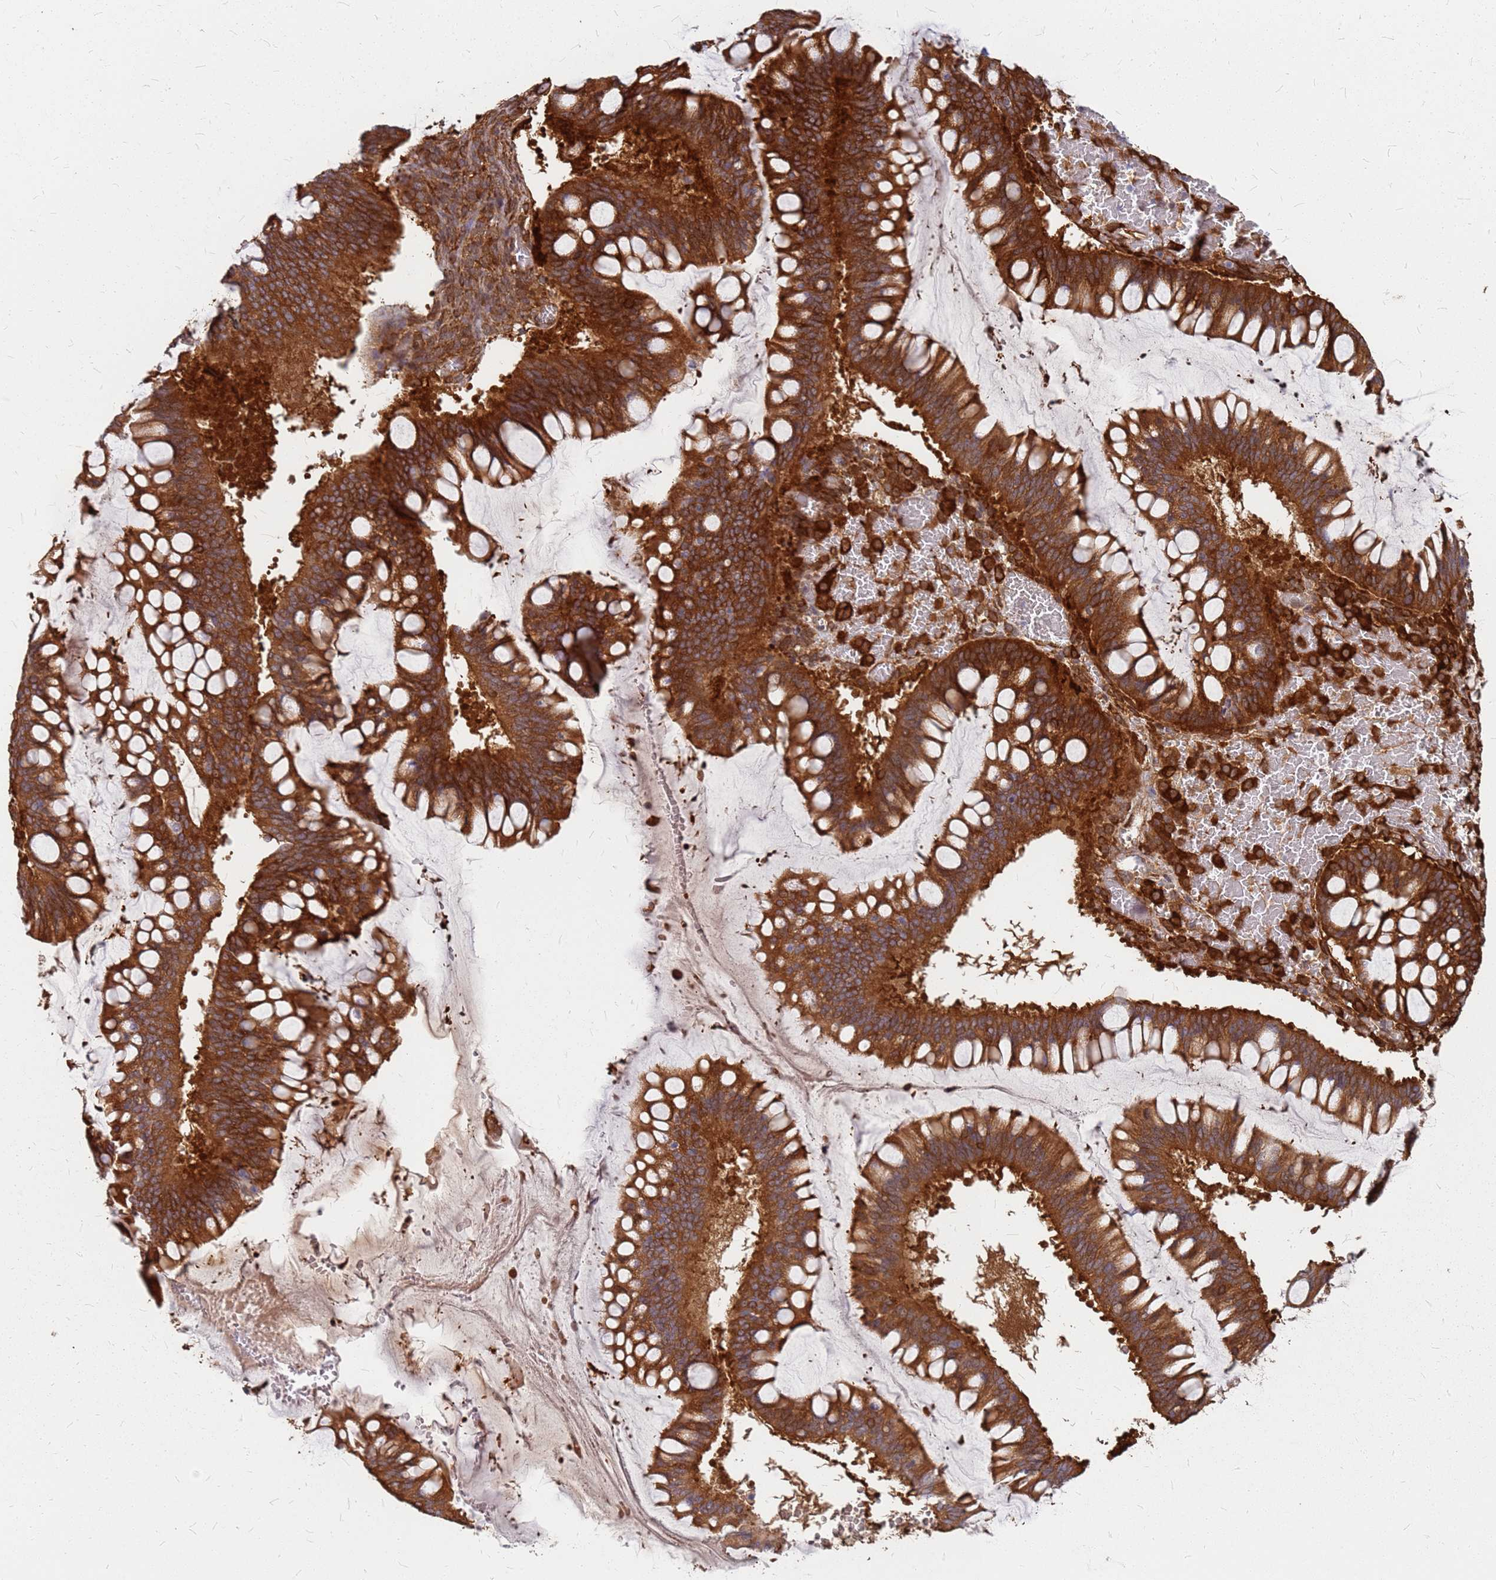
{"staining": {"intensity": "strong", "quantity": ">75%", "location": "cytoplasmic/membranous"}, "tissue": "ovarian cancer", "cell_type": "Tumor cells", "image_type": "cancer", "snomed": [{"axis": "morphology", "description": "Cystadenocarcinoma, mucinous, NOS"}, {"axis": "topography", "description": "Ovary"}], "caption": "Protein expression analysis of human mucinous cystadenocarcinoma (ovarian) reveals strong cytoplasmic/membranous positivity in approximately >75% of tumor cells.", "gene": "HDX", "patient": {"sex": "female", "age": 73}}